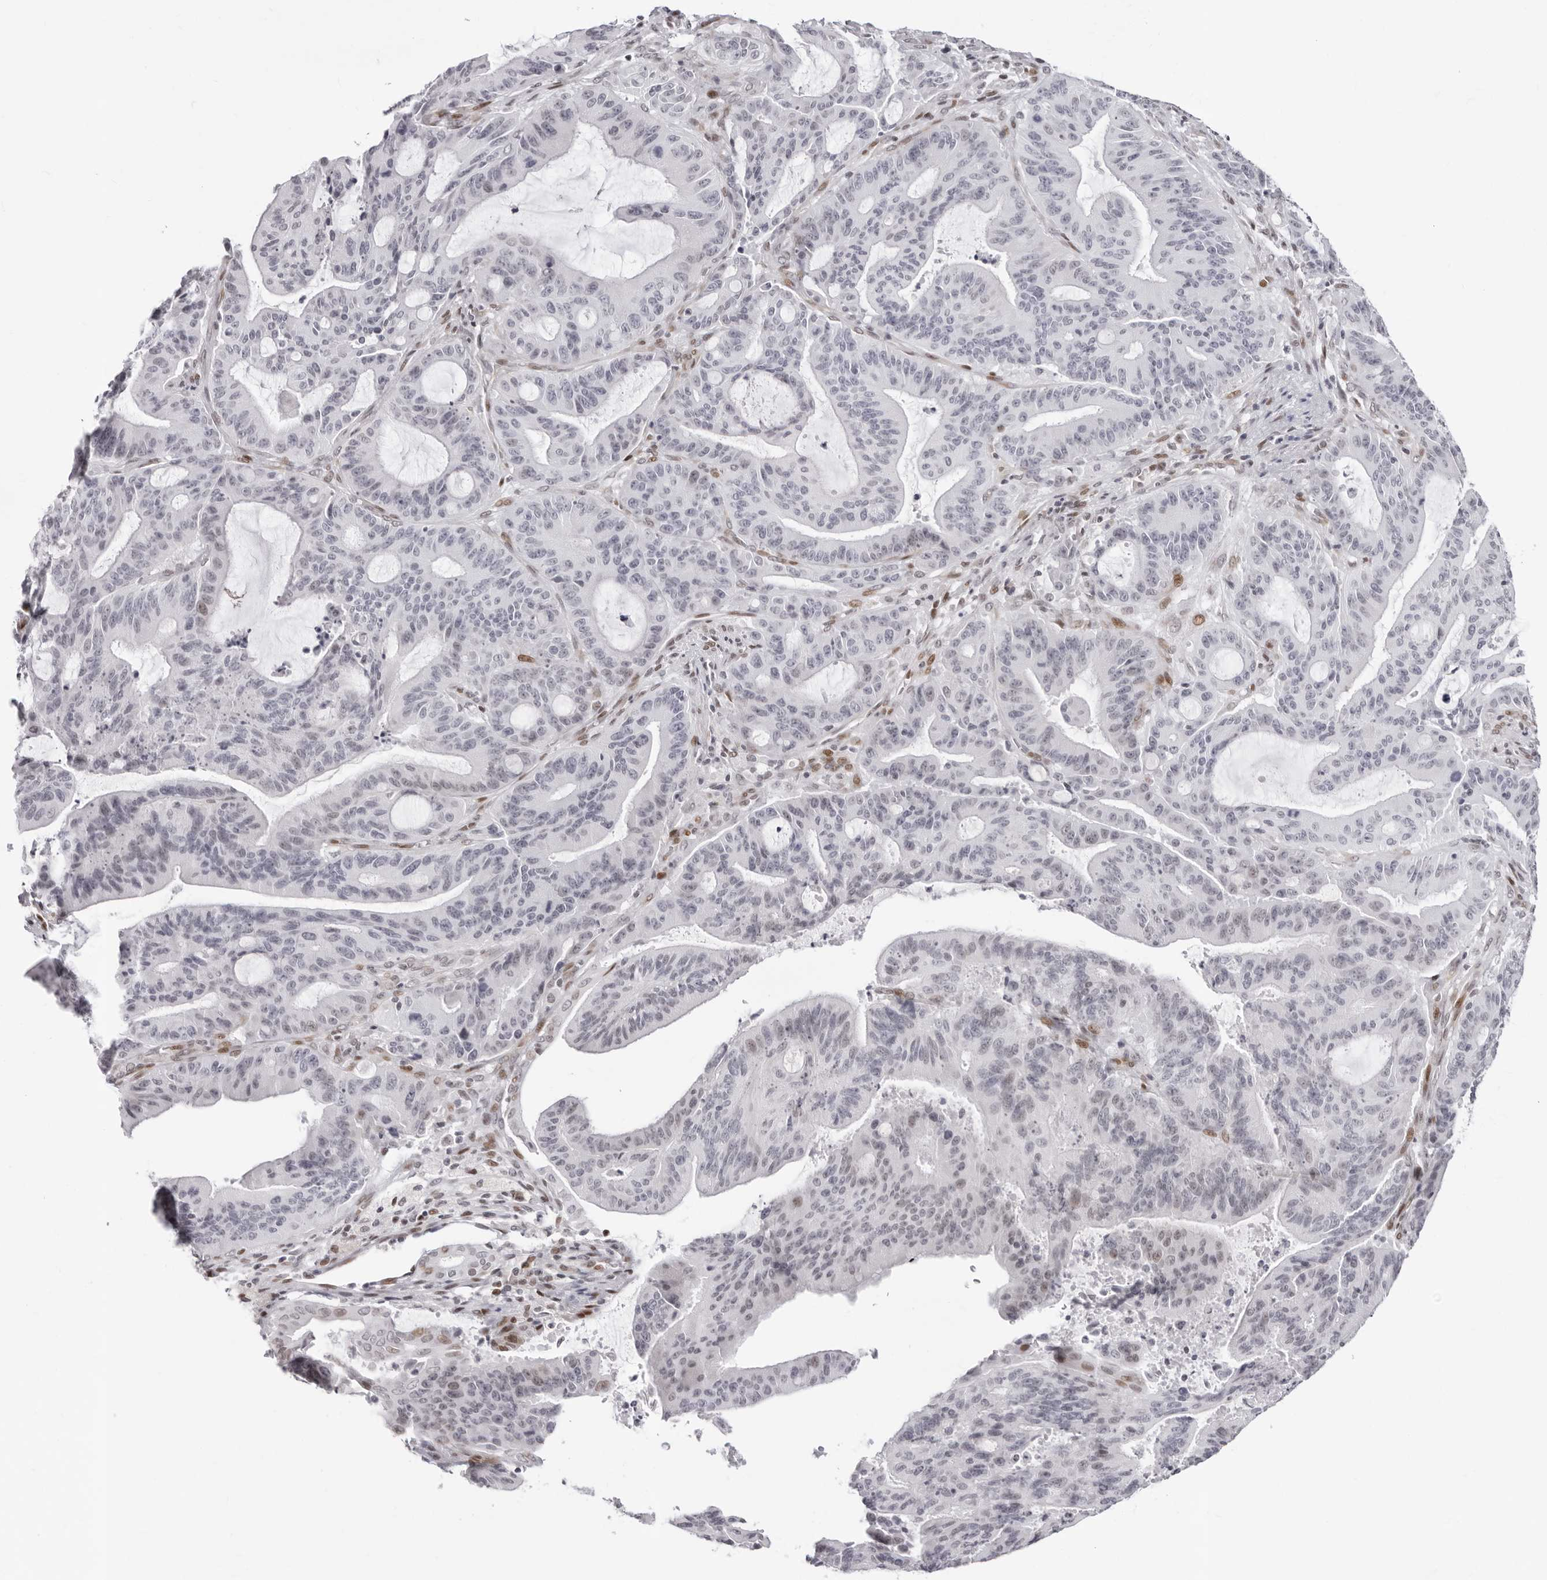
{"staining": {"intensity": "moderate", "quantity": "<25%", "location": "nuclear"}, "tissue": "liver cancer", "cell_type": "Tumor cells", "image_type": "cancer", "snomed": [{"axis": "morphology", "description": "Normal tissue, NOS"}, {"axis": "morphology", "description": "Cholangiocarcinoma"}, {"axis": "topography", "description": "Liver"}, {"axis": "topography", "description": "Peripheral nerve tissue"}], "caption": "Immunohistochemistry (IHC) histopathology image of neoplastic tissue: human liver cholangiocarcinoma stained using IHC shows low levels of moderate protein expression localized specifically in the nuclear of tumor cells, appearing as a nuclear brown color.", "gene": "NTPCR", "patient": {"sex": "female", "age": 73}}